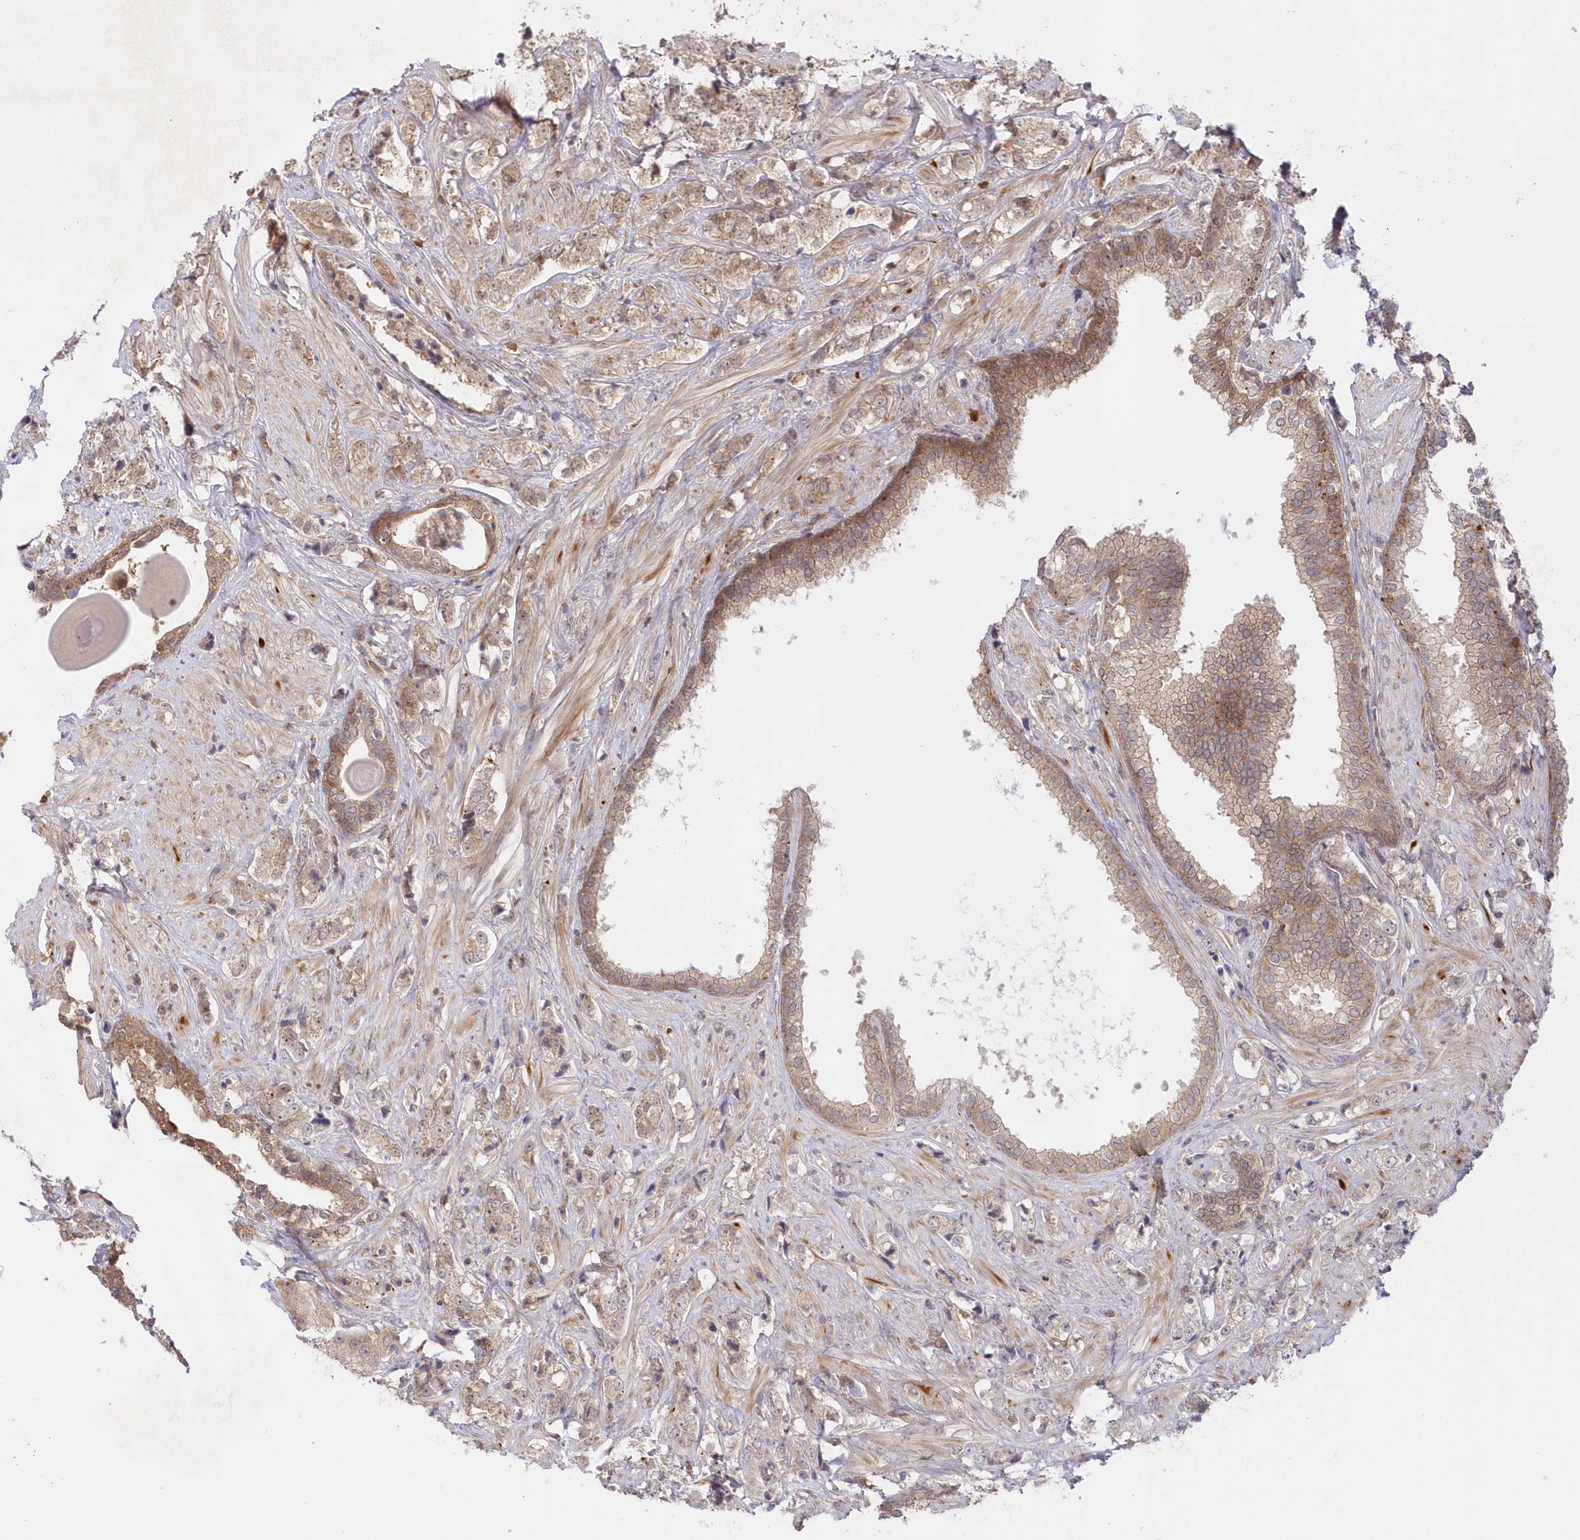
{"staining": {"intensity": "weak", "quantity": ">75%", "location": "cytoplasmic/membranous"}, "tissue": "prostate cancer", "cell_type": "Tumor cells", "image_type": "cancer", "snomed": [{"axis": "morphology", "description": "Adenocarcinoma, High grade"}, {"axis": "topography", "description": "Prostate"}], "caption": "A high-resolution image shows immunohistochemistry staining of prostate cancer (adenocarcinoma (high-grade)), which shows weak cytoplasmic/membranous positivity in about >75% of tumor cells.", "gene": "GBE1", "patient": {"sex": "male", "age": 69}}